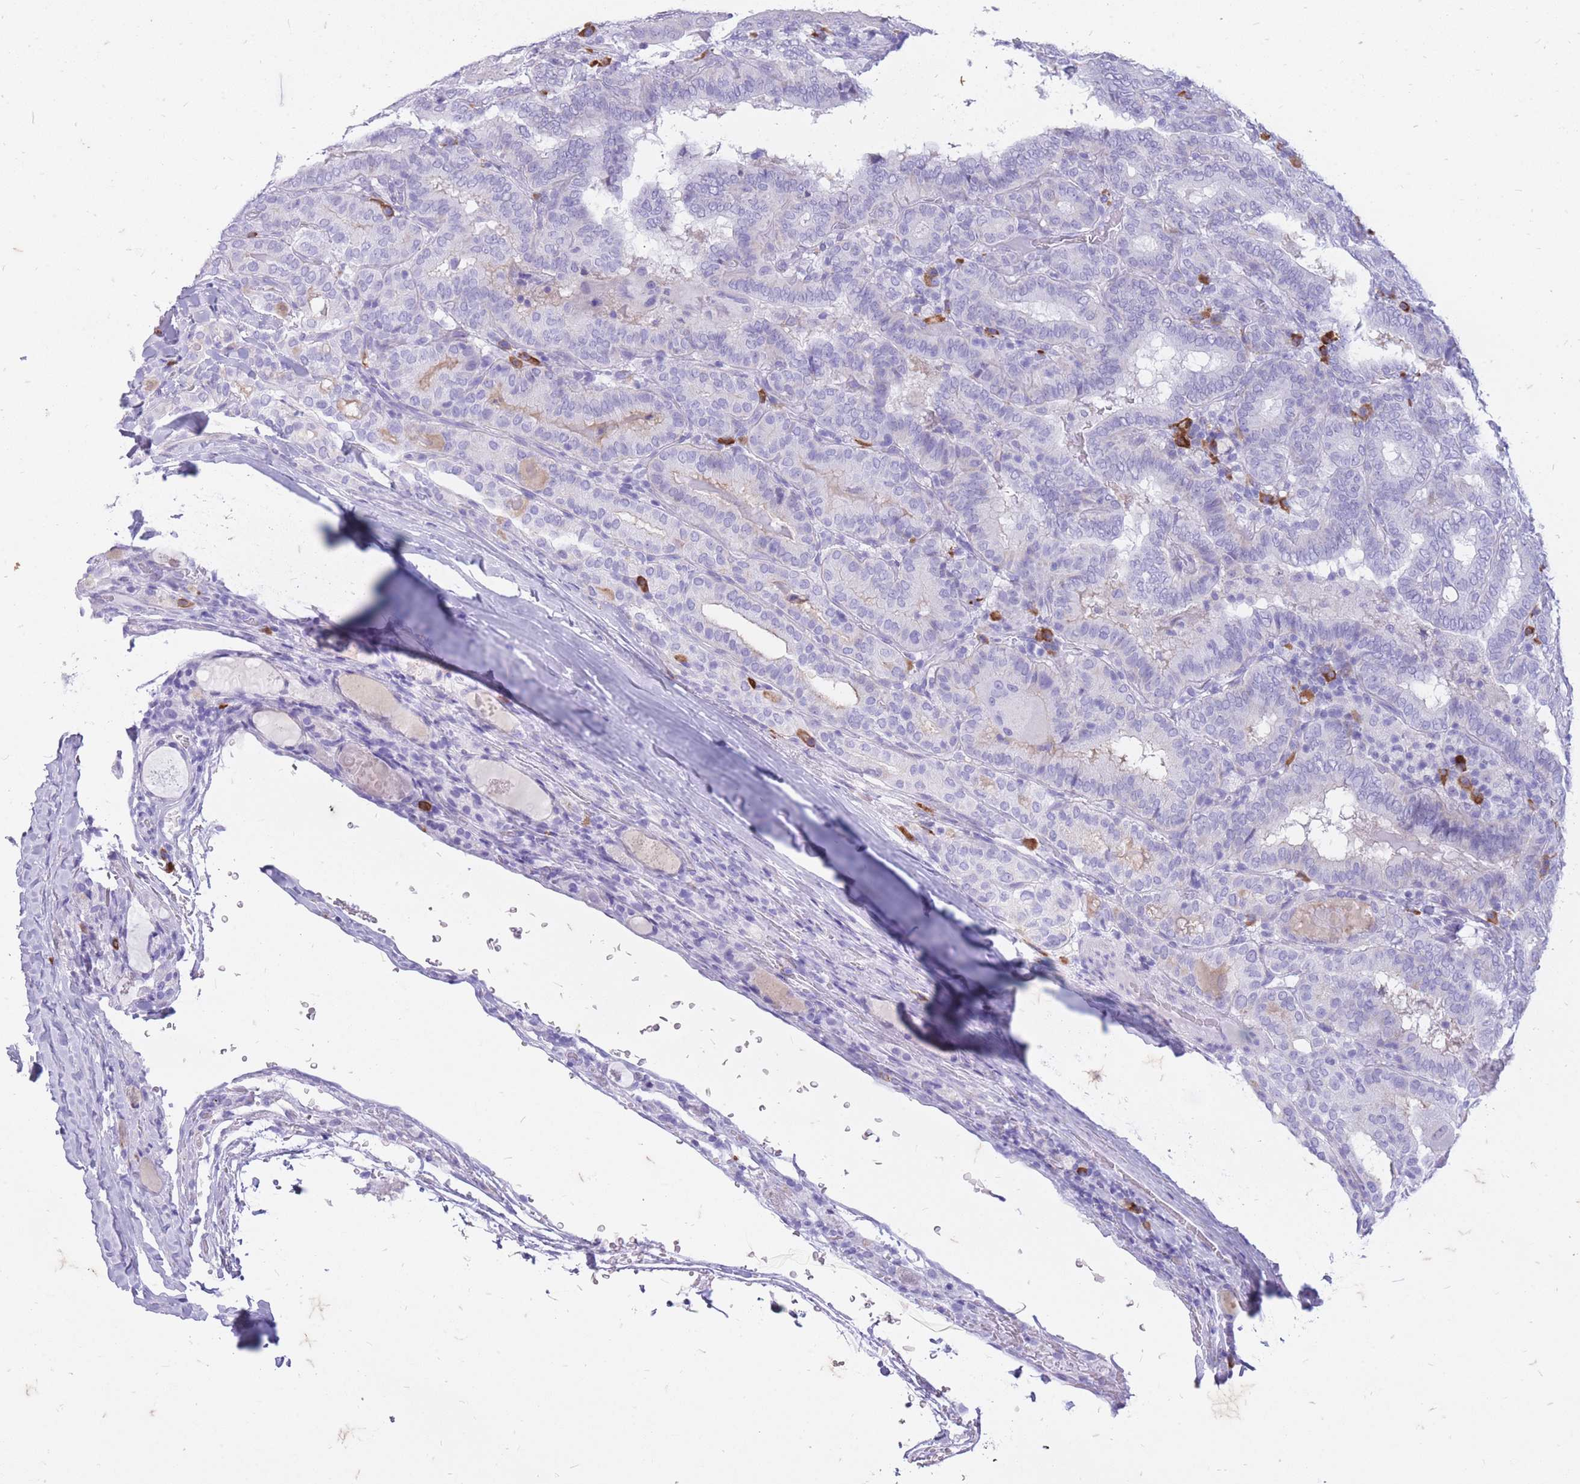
{"staining": {"intensity": "negative", "quantity": "none", "location": "none"}, "tissue": "thyroid cancer", "cell_type": "Tumor cells", "image_type": "cancer", "snomed": [{"axis": "morphology", "description": "Papillary adenocarcinoma, NOS"}, {"axis": "topography", "description": "Thyroid gland"}], "caption": "This image is of thyroid papillary adenocarcinoma stained with immunohistochemistry (IHC) to label a protein in brown with the nuclei are counter-stained blue. There is no staining in tumor cells. The staining was performed using DAB (3,3'-diaminobenzidine) to visualize the protein expression in brown, while the nuclei were stained in blue with hematoxylin (Magnification: 20x).", "gene": "ZFP37", "patient": {"sex": "female", "age": 72}}